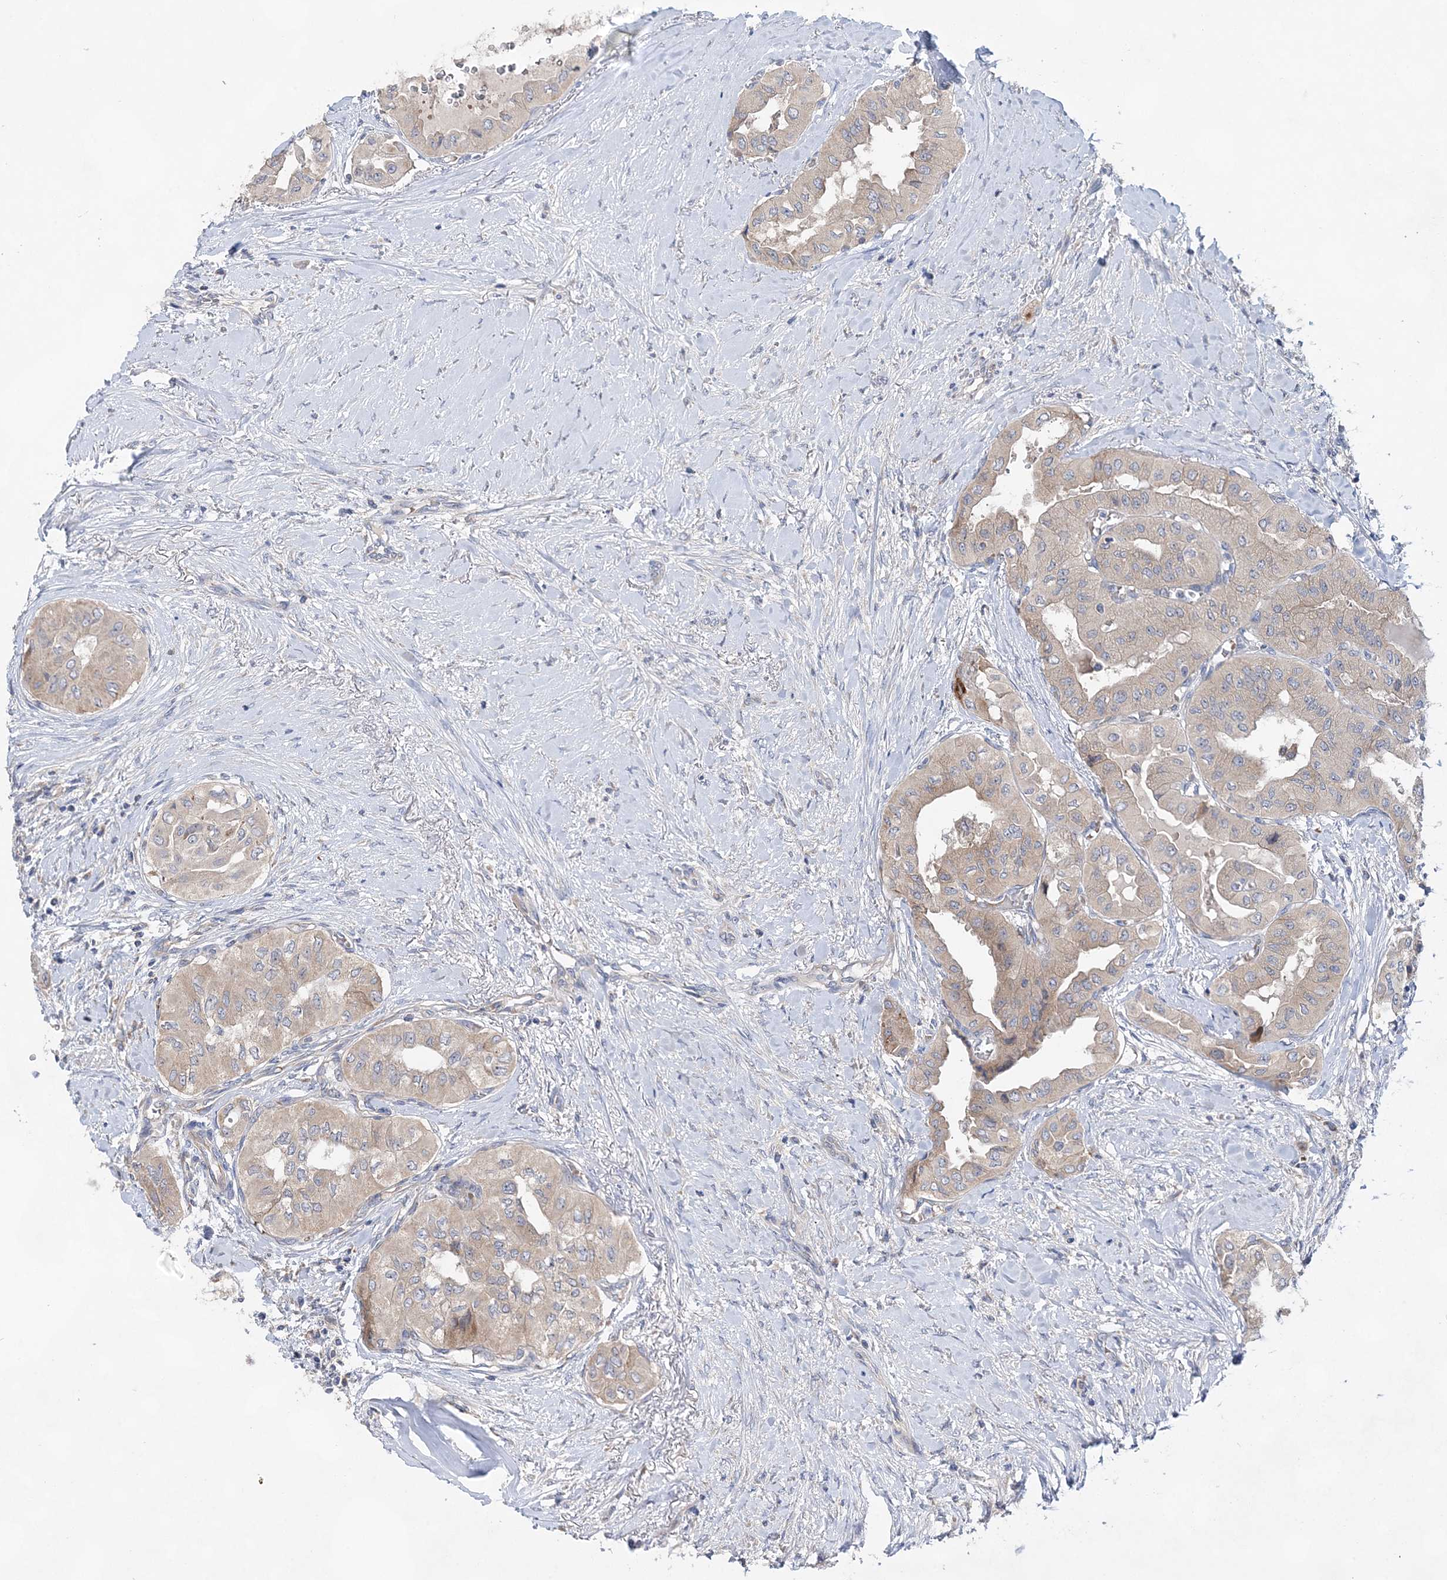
{"staining": {"intensity": "negative", "quantity": "none", "location": "none"}, "tissue": "thyroid cancer", "cell_type": "Tumor cells", "image_type": "cancer", "snomed": [{"axis": "morphology", "description": "Papillary adenocarcinoma, NOS"}, {"axis": "topography", "description": "Thyroid gland"}], "caption": "Human thyroid papillary adenocarcinoma stained for a protein using immunohistochemistry (IHC) exhibits no positivity in tumor cells.", "gene": "TRAPPC13", "patient": {"sex": "female", "age": 59}}